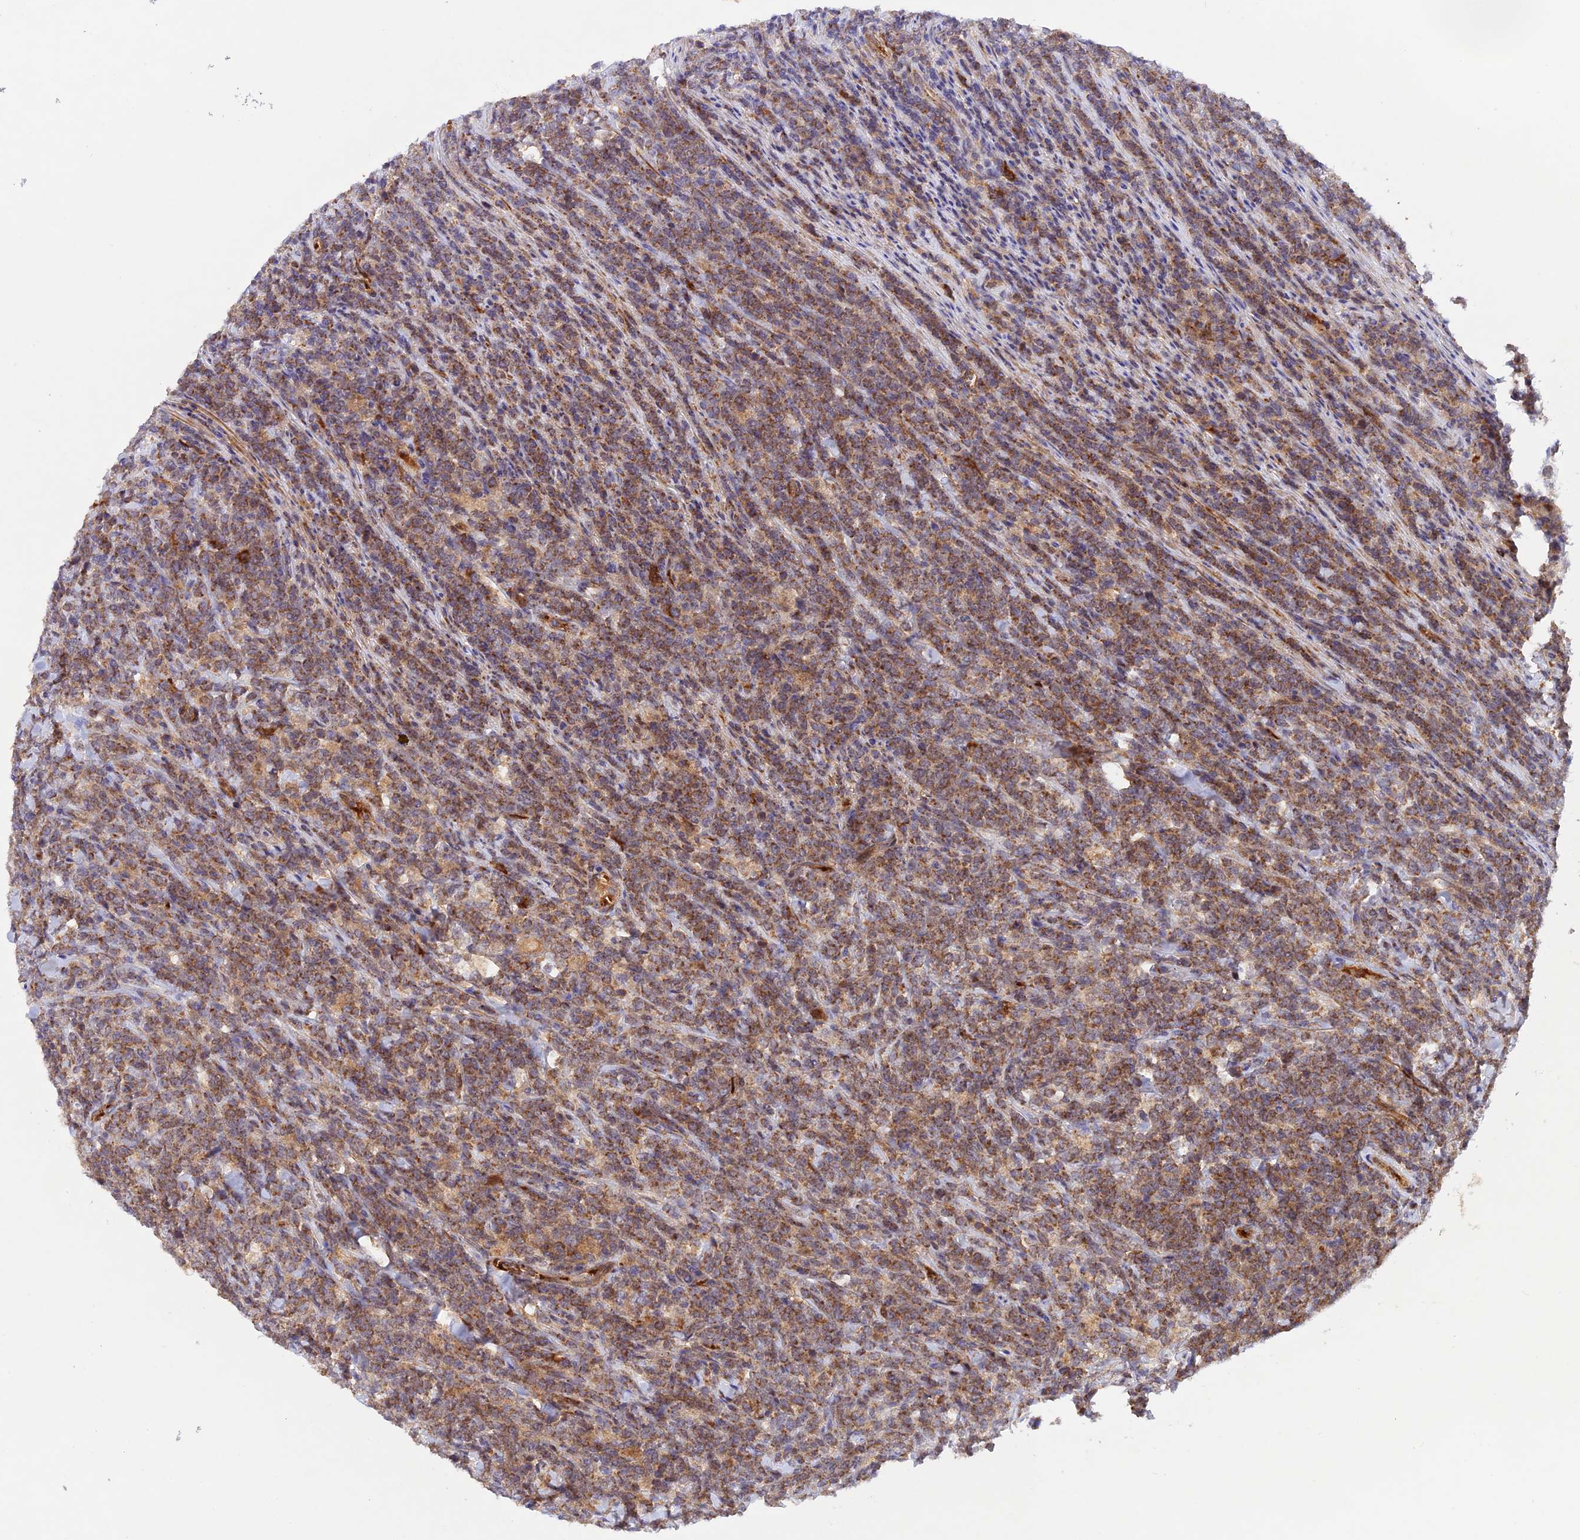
{"staining": {"intensity": "moderate", "quantity": ">75%", "location": "cytoplasmic/membranous"}, "tissue": "lymphoma", "cell_type": "Tumor cells", "image_type": "cancer", "snomed": [{"axis": "morphology", "description": "Malignant lymphoma, non-Hodgkin's type, High grade"}, {"axis": "topography", "description": "Small intestine"}], "caption": "Protein analysis of malignant lymphoma, non-Hodgkin's type (high-grade) tissue exhibits moderate cytoplasmic/membranous staining in approximately >75% of tumor cells.", "gene": "WDFY4", "patient": {"sex": "male", "age": 8}}